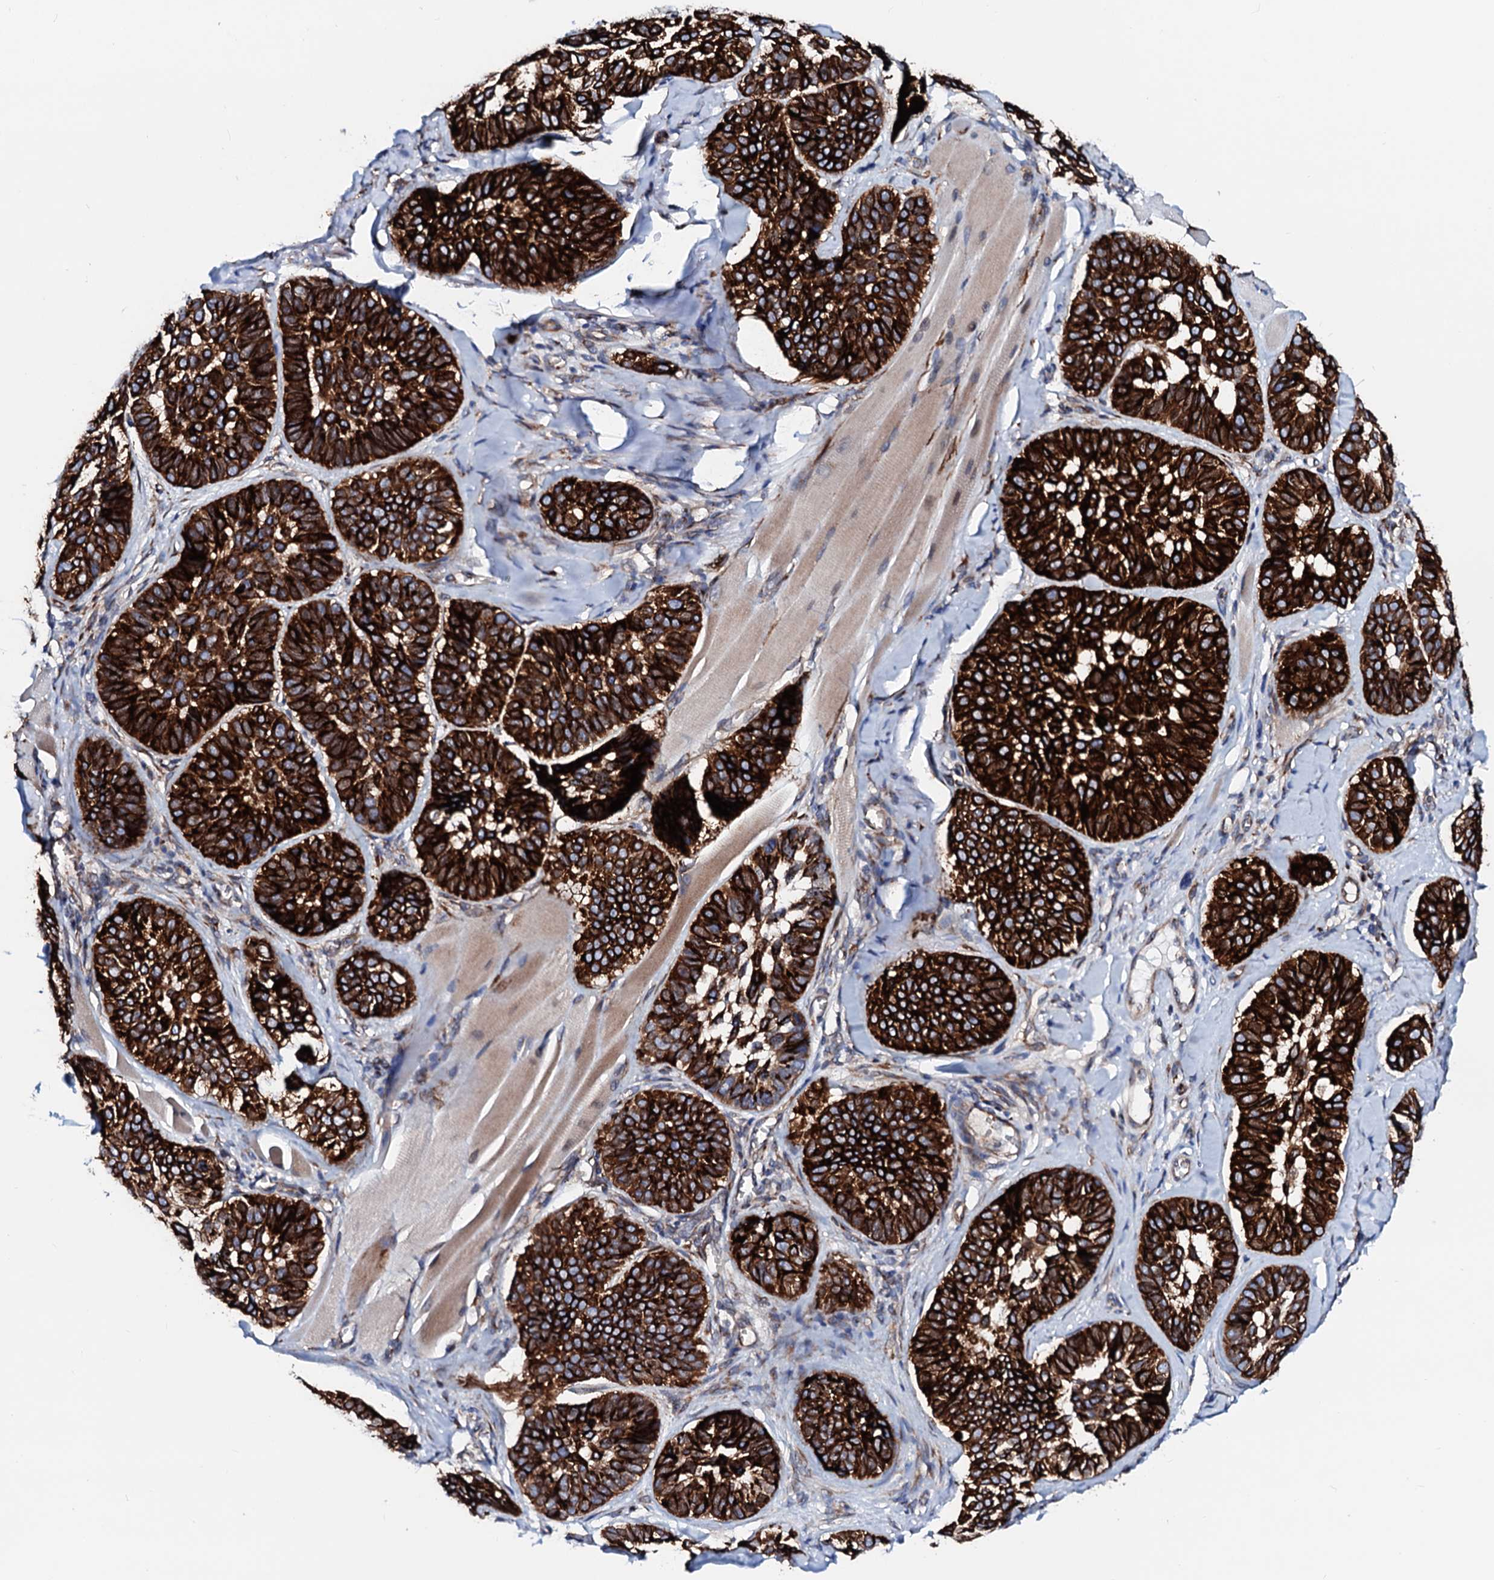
{"staining": {"intensity": "strong", "quantity": ">75%", "location": "cytoplasmic/membranous"}, "tissue": "skin cancer", "cell_type": "Tumor cells", "image_type": "cancer", "snomed": [{"axis": "morphology", "description": "Basal cell carcinoma"}, {"axis": "topography", "description": "Skin"}], "caption": "Strong cytoplasmic/membranous positivity for a protein is seen in approximately >75% of tumor cells of skin basal cell carcinoma using immunohistochemistry (IHC).", "gene": "TMCO3", "patient": {"sex": "male", "age": 62}}